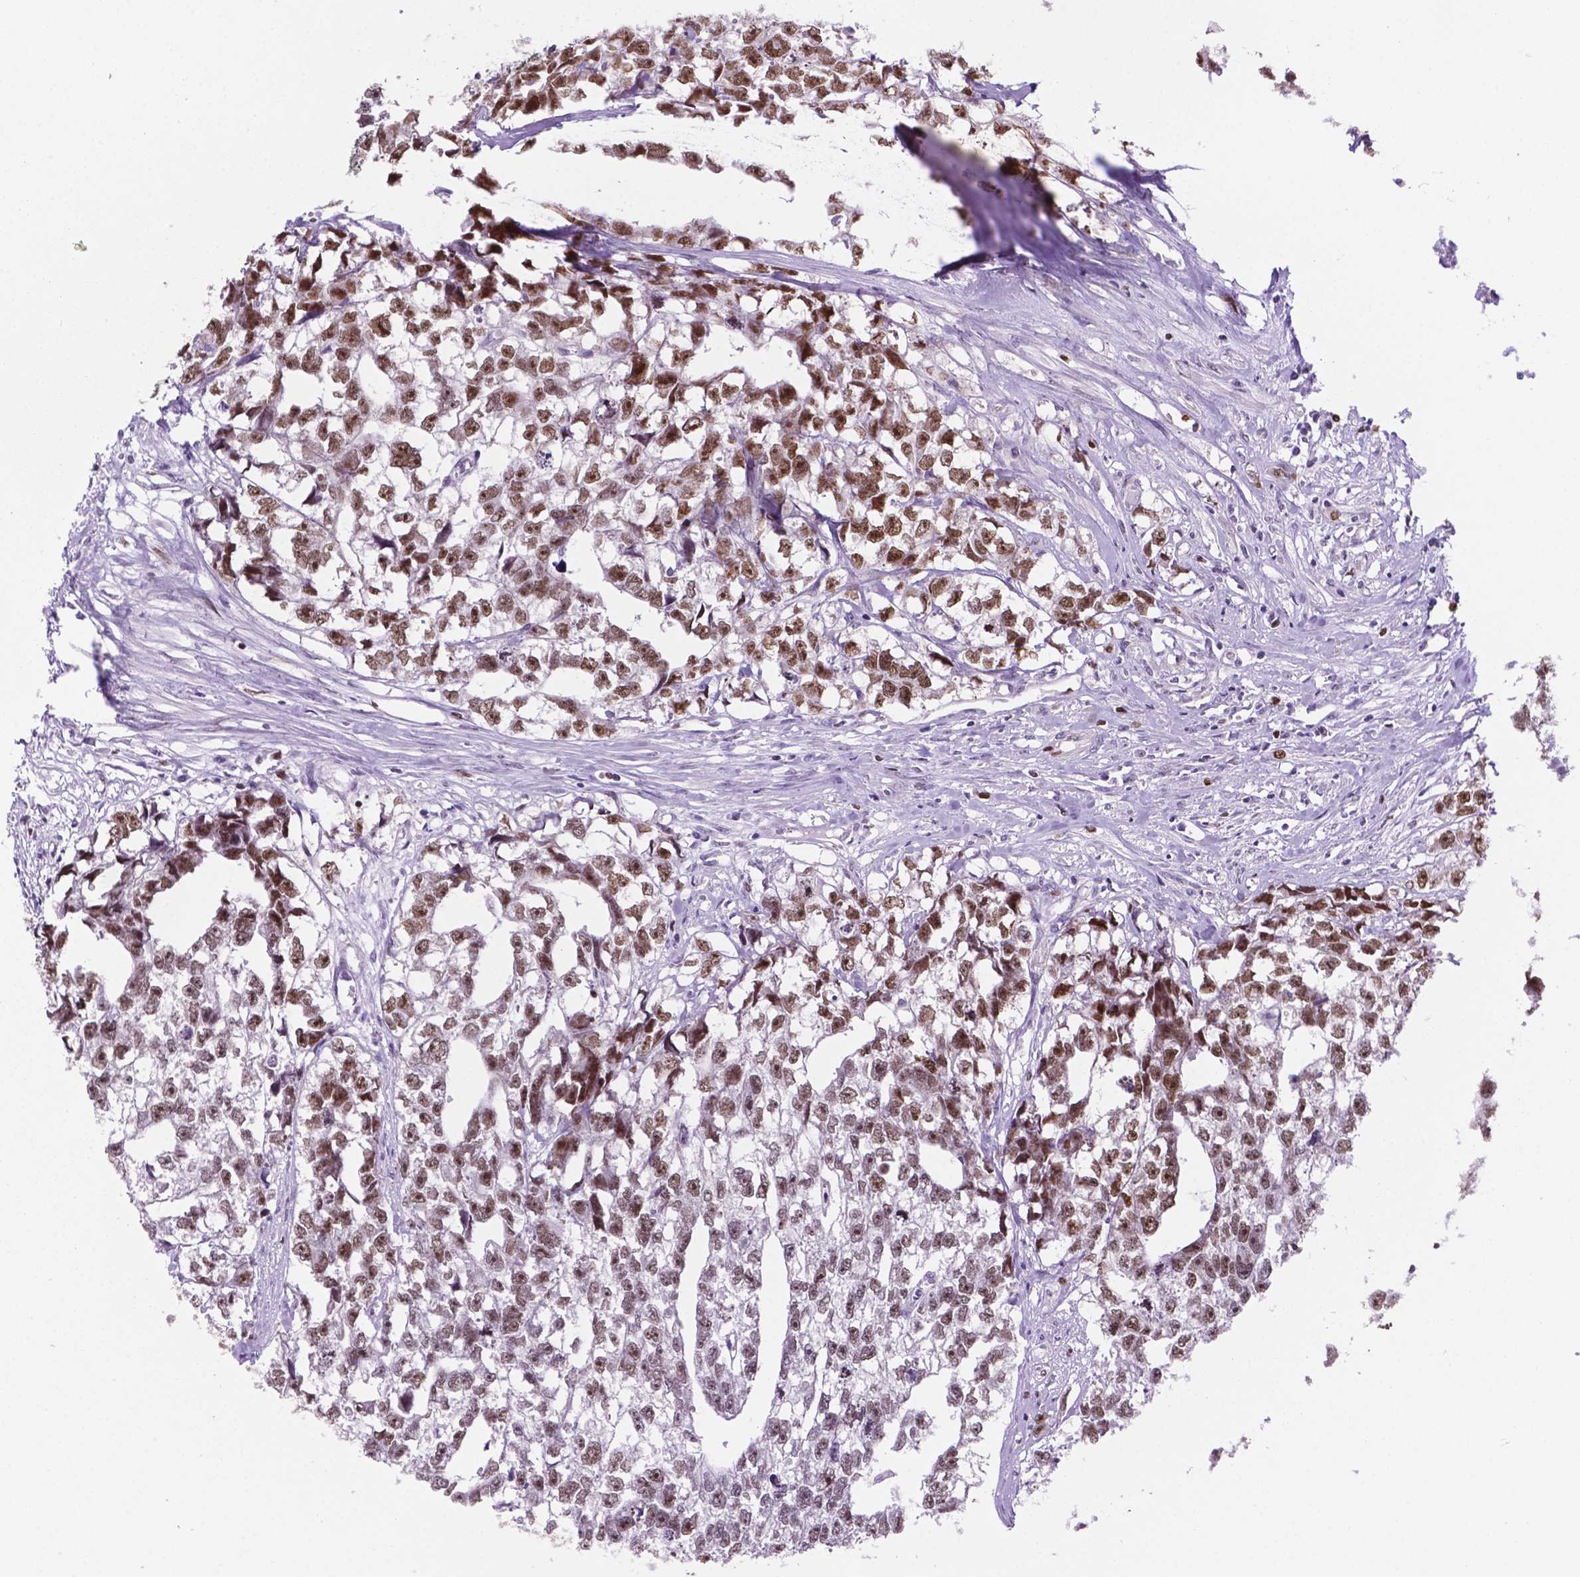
{"staining": {"intensity": "moderate", "quantity": ">75%", "location": "nuclear"}, "tissue": "testis cancer", "cell_type": "Tumor cells", "image_type": "cancer", "snomed": [{"axis": "morphology", "description": "Carcinoma, Embryonal, NOS"}, {"axis": "morphology", "description": "Teratoma, malignant, NOS"}, {"axis": "topography", "description": "Testis"}], "caption": "High-magnification brightfield microscopy of testis malignant teratoma stained with DAB (3,3'-diaminobenzidine) (brown) and counterstained with hematoxylin (blue). tumor cells exhibit moderate nuclear staining is identified in approximately>75% of cells.", "gene": "NCAPH2", "patient": {"sex": "male", "age": 44}}